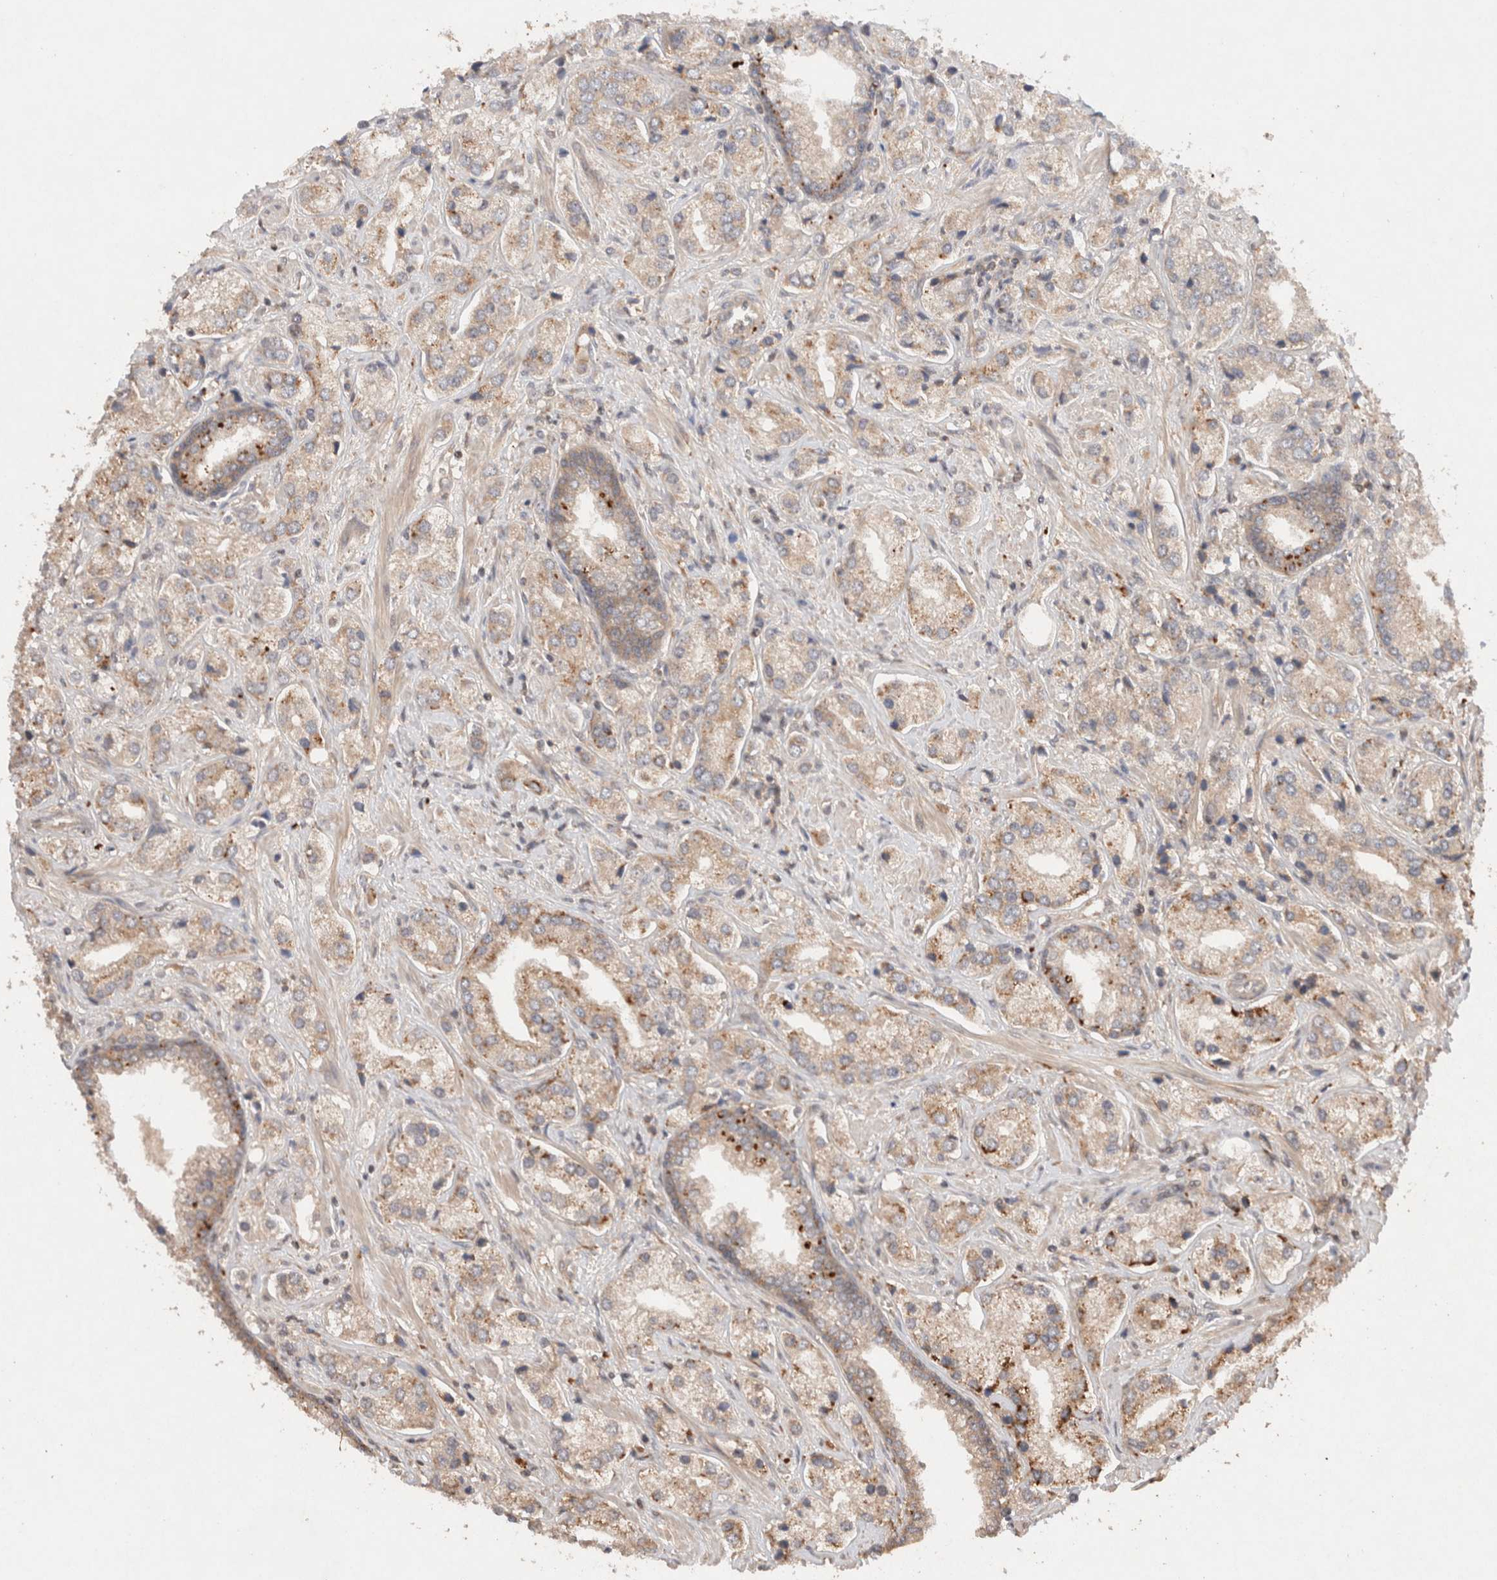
{"staining": {"intensity": "weak", "quantity": ">75%", "location": "cytoplasmic/membranous"}, "tissue": "prostate cancer", "cell_type": "Tumor cells", "image_type": "cancer", "snomed": [{"axis": "morphology", "description": "Adenocarcinoma, High grade"}, {"axis": "topography", "description": "Prostate"}], "caption": "This image demonstrates prostate cancer (high-grade adenocarcinoma) stained with IHC to label a protein in brown. The cytoplasmic/membranous of tumor cells show weak positivity for the protein. Nuclei are counter-stained blue.", "gene": "KLHL20", "patient": {"sex": "male", "age": 66}}